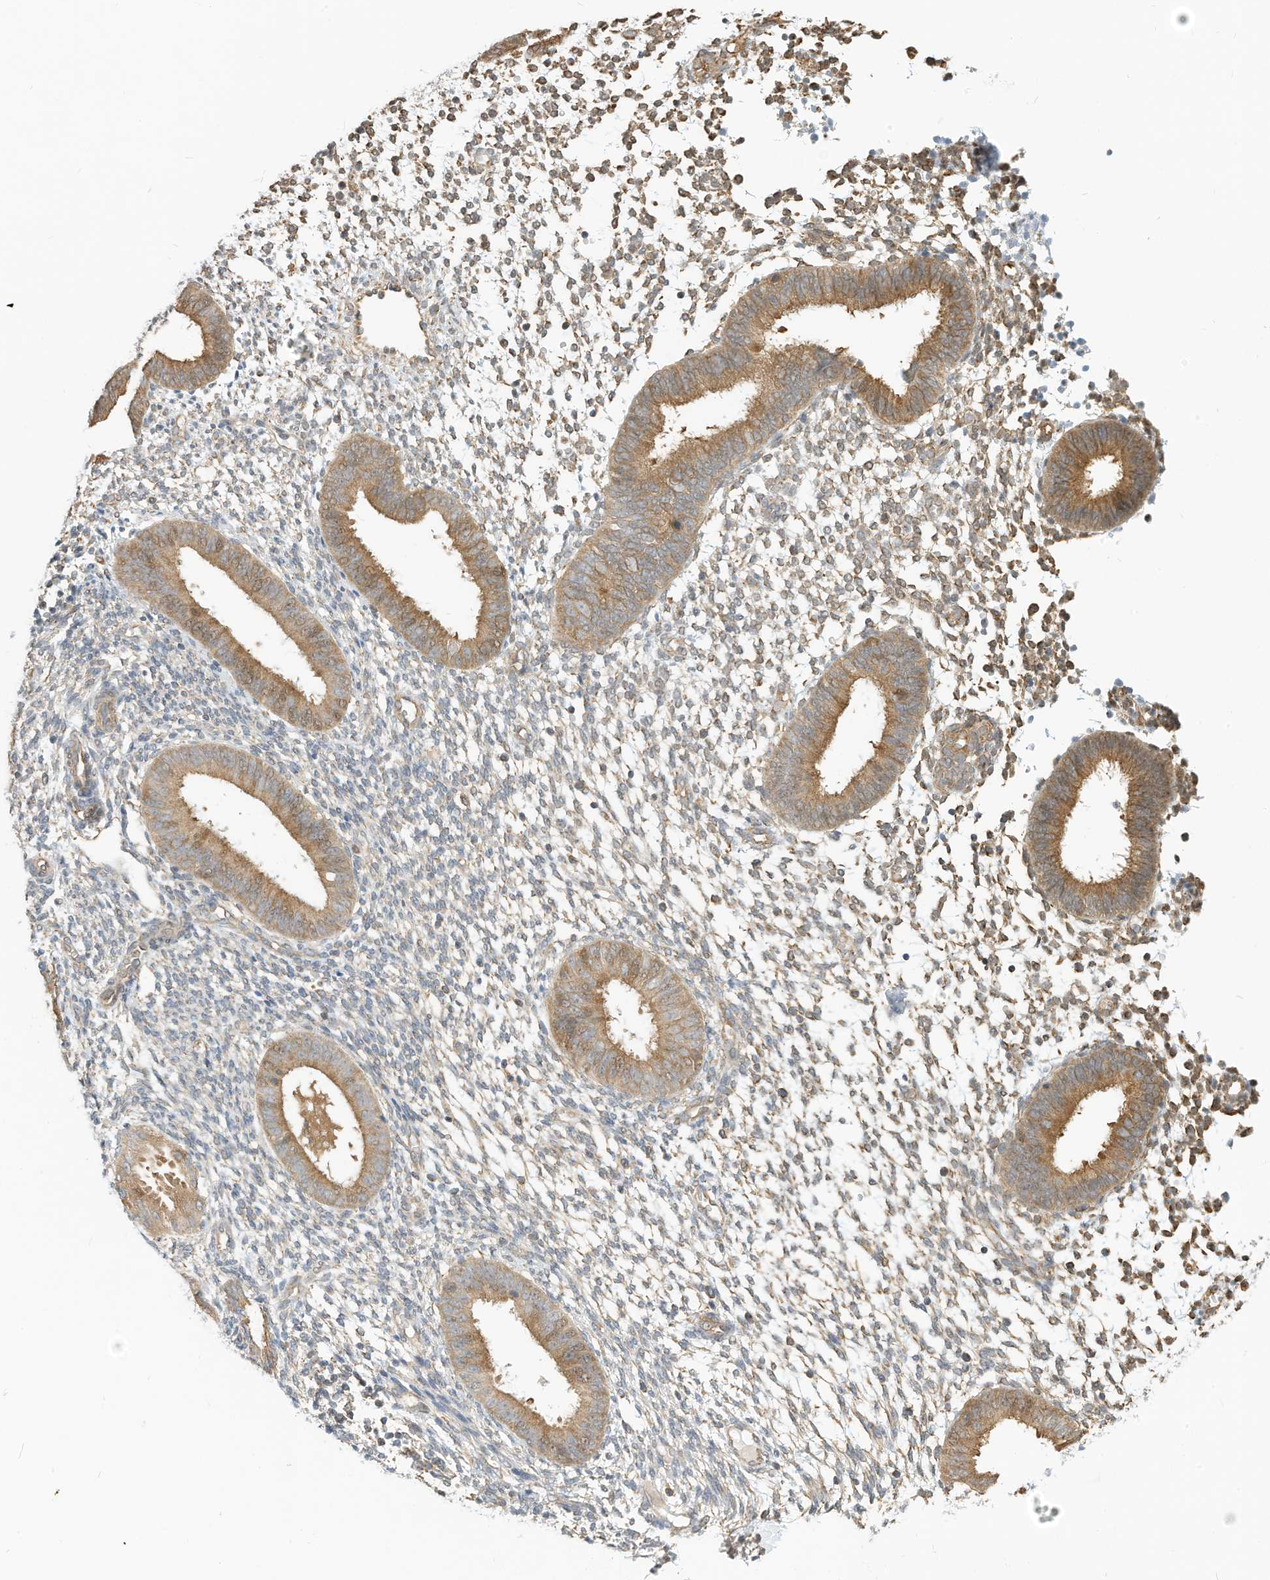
{"staining": {"intensity": "weak", "quantity": "<25%", "location": "cytoplasmic/membranous"}, "tissue": "endometrium", "cell_type": "Cells in endometrial stroma", "image_type": "normal", "snomed": [{"axis": "morphology", "description": "Normal tissue, NOS"}, {"axis": "topography", "description": "Uterus"}, {"axis": "topography", "description": "Endometrium"}], "caption": "This histopathology image is of normal endometrium stained with IHC to label a protein in brown with the nuclei are counter-stained blue. There is no positivity in cells in endometrial stroma.", "gene": "OFD1", "patient": {"sex": "female", "age": 48}}